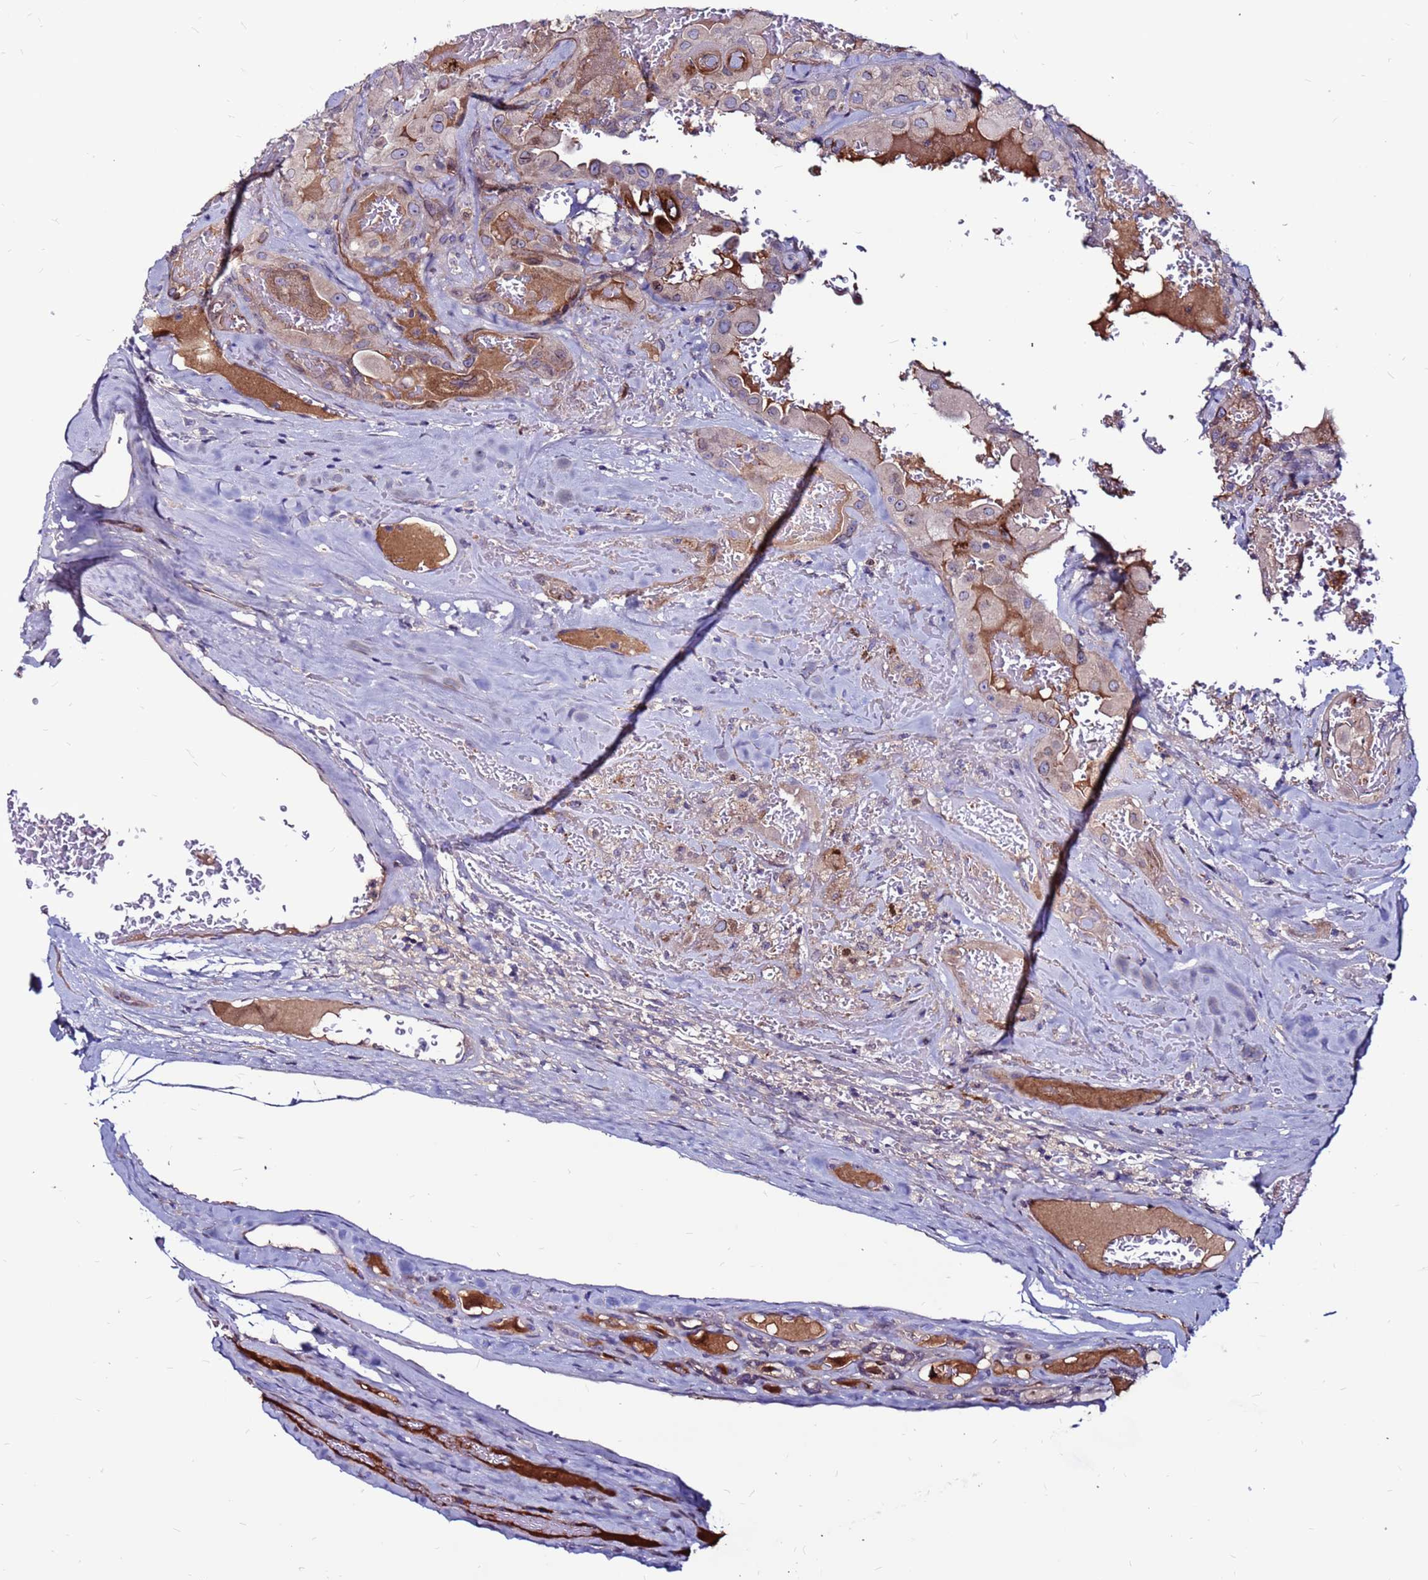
{"staining": {"intensity": "weak", "quantity": "<25%", "location": "cytoplasmic/membranous,nuclear"}, "tissue": "thyroid cancer", "cell_type": "Tumor cells", "image_type": "cancer", "snomed": [{"axis": "morphology", "description": "Papillary adenocarcinoma, NOS"}, {"axis": "topography", "description": "Thyroid gland"}], "caption": "Thyroid cancer (papillary adenocarcinoma) was stained to show a protein in brown. There is no significant positivity in tumor cells.", "gene": "CCDC71", "patient": {"sex": "female", "age": 72}}